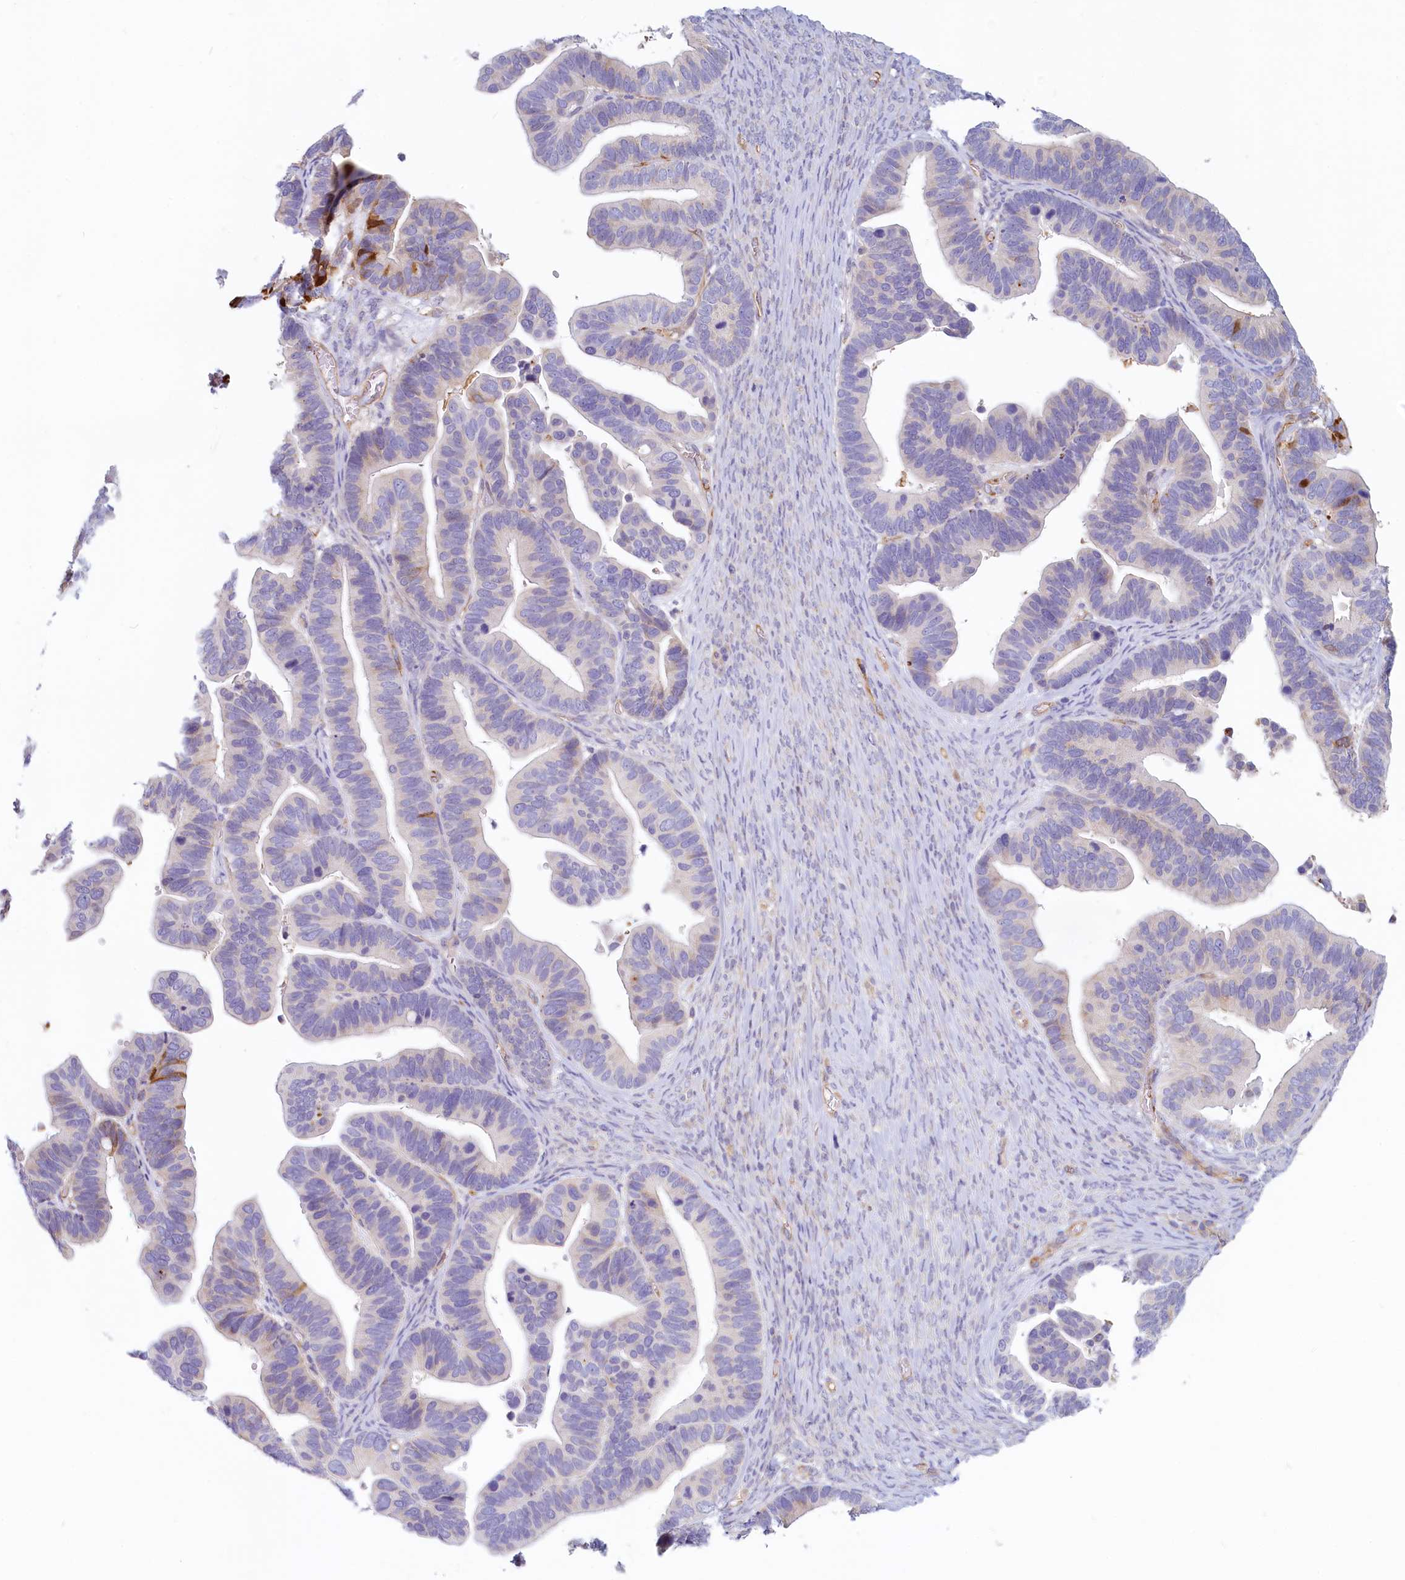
{"staining": {"intensity": "strong", "quantity": "<25%", "location": "cytoplasmic/membranous"}, "tissue": "ovarian cancer", "cell_type": "Tumor cells", "image_type": "cancer", "snomed": [{"axis": "morphology", "description": "Cystadenocarcinoma, serous, NOS"}, {"axis": "topography", "description": "Ovary"}], "caption": "A high-resolution micrograph shows immunohistochemistry (IHC) staining of serous cystadenocarcinoma (ovarian), which demonstrates strong cytoplasmic/membranous expression in approximately <25% of tumor cells.", "gene": "LMOD3", "patient": {"sex": "female", "age": 56}}